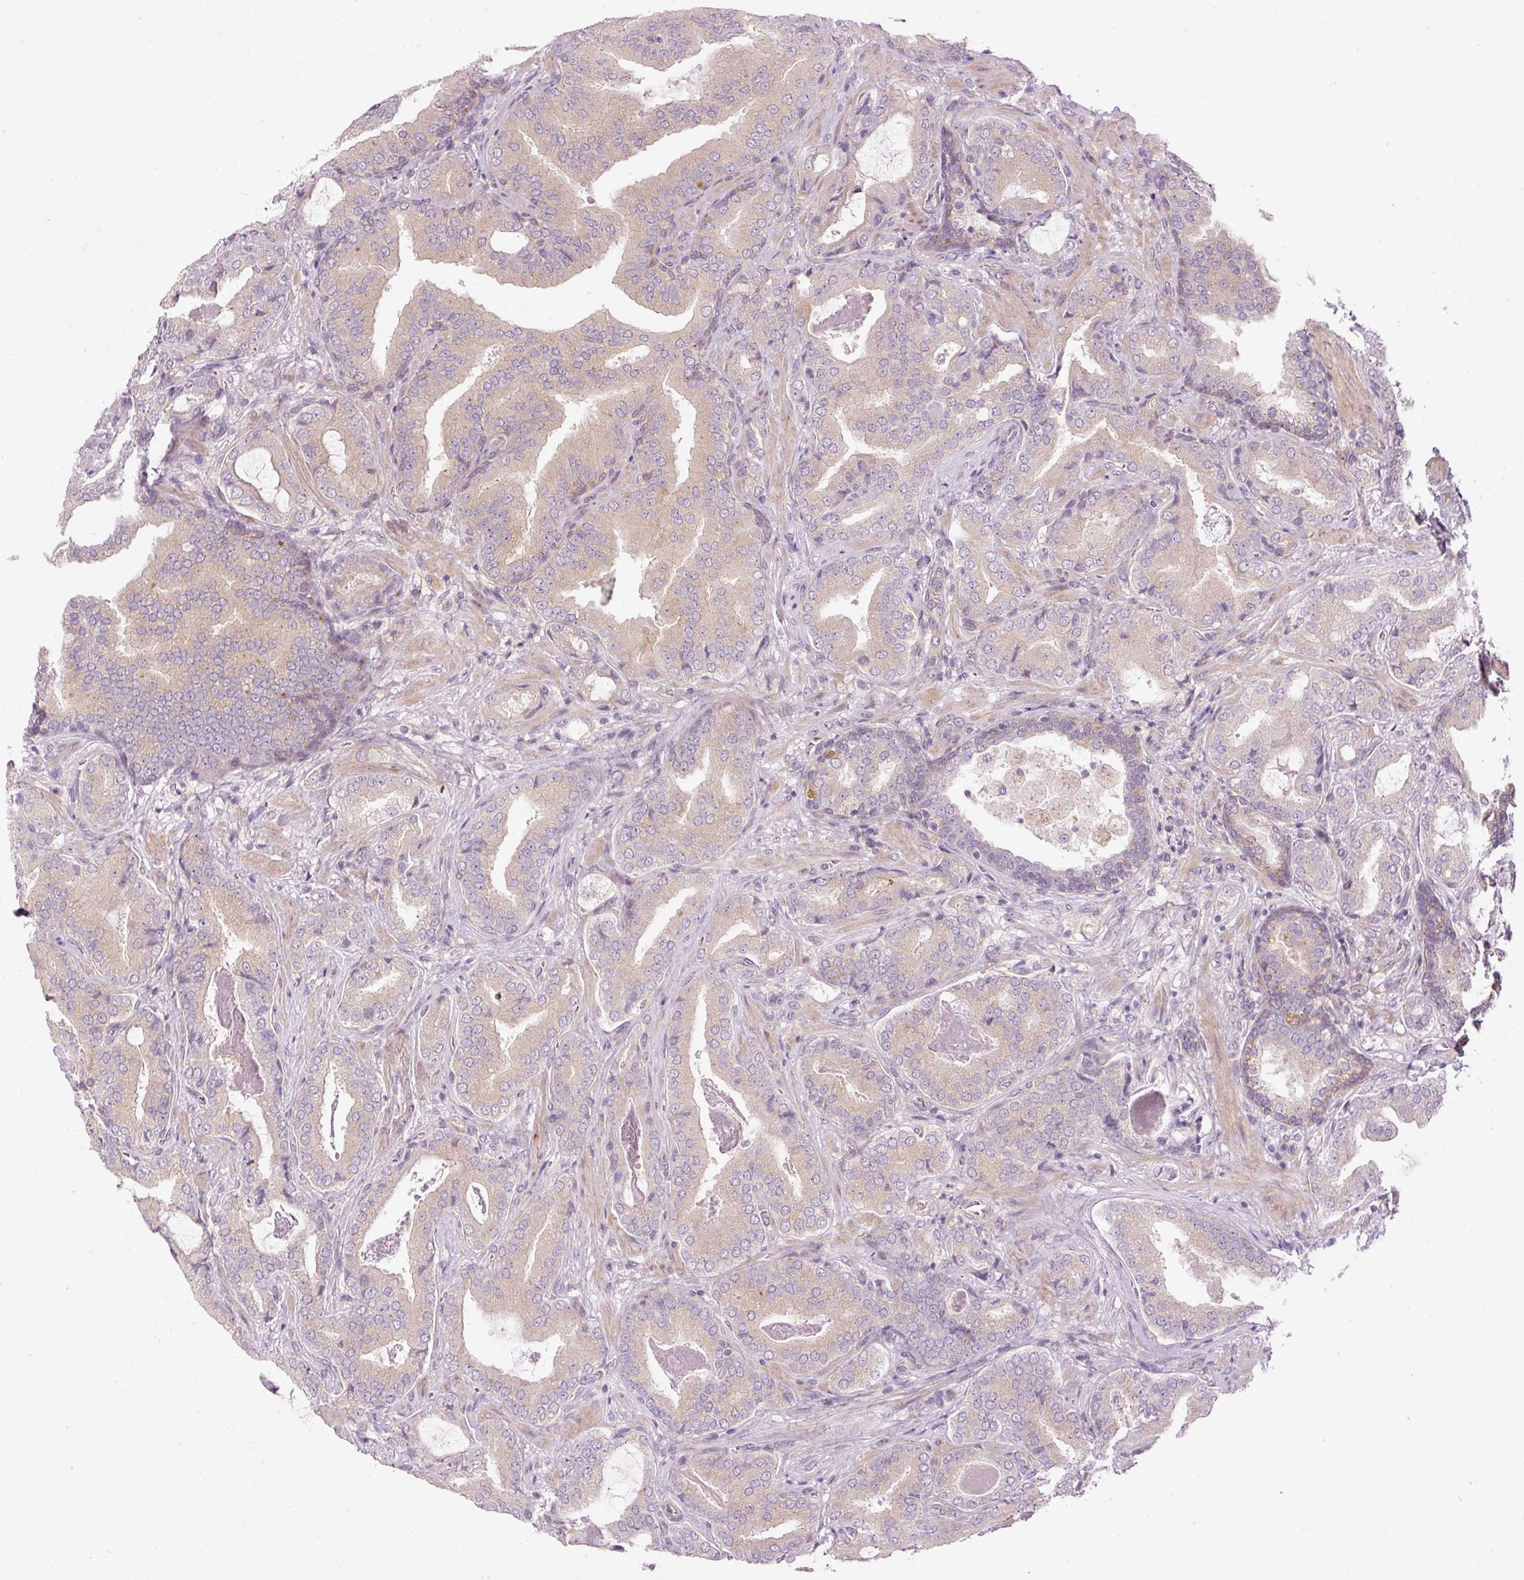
{"staining": {"intensity": "weak", "quantity": "25%-75%", "location": "cytoplasmic/membranous"}, "tissue": "prostate cancer", "cell_type": "Tumor cells", "image_type": "cancer", "snomed": [{"axis": "morphology", "description": "Adenocarcinoma, High grade"}, {"axis": "topography", "description": "Prostate"}], "caption": "Brown immunohistochemical staining in prostate cancer (high-grade adenocarcinoma) displays weak cytoplasmic/membranous expression in approximately 25%-75% of tumor cells.", "gene": "MZT2B", "patient": {"sex": "male", "age": 68}}